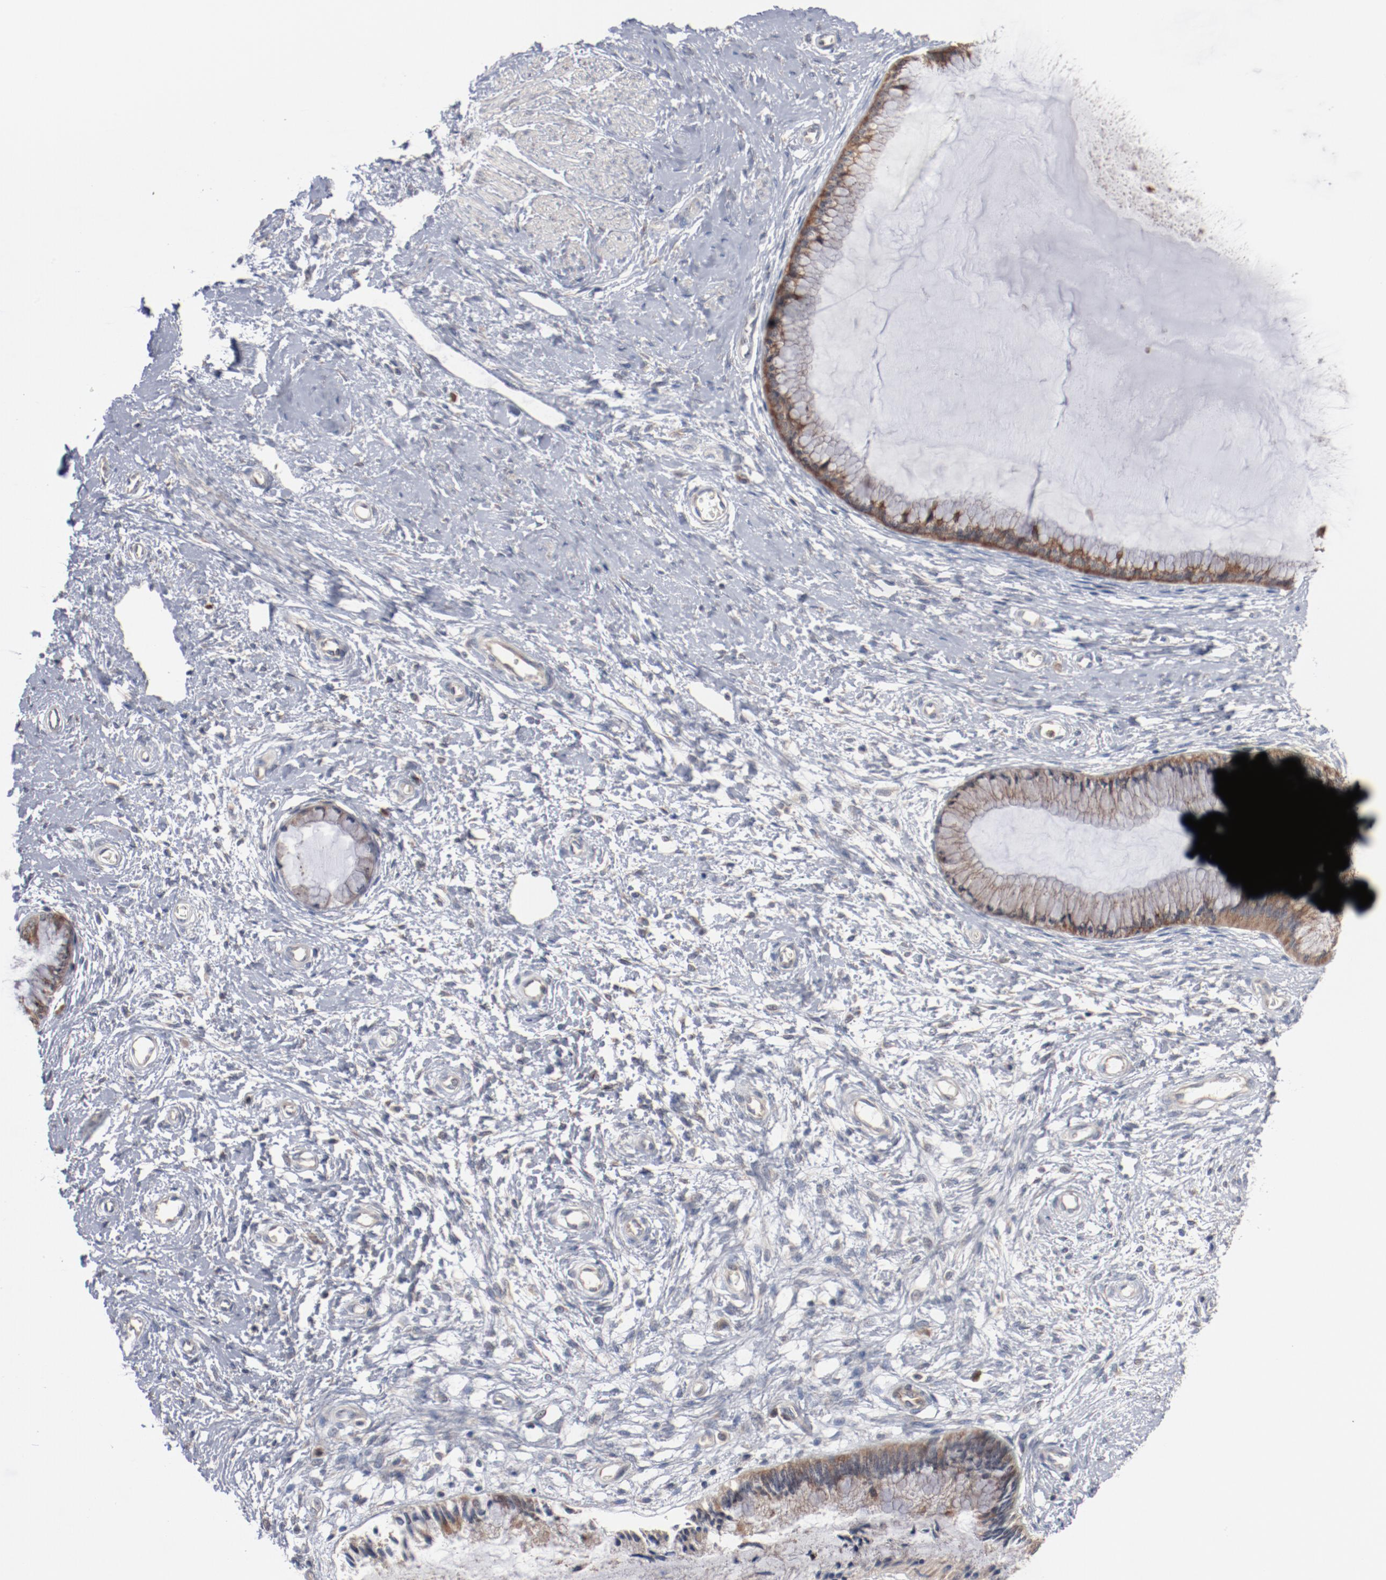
{"staining": {"intensity": "moderate", "quantity": ">75%", "location": "cytoplasmic/membranous"}, "tissue": "cervix", "cell_type": "Glandular cells", "image_type": "normal", "snomed": [{"axis": "morphology", "description": "Normal tissue, NOS"}, {"axis": "topography", "description": "Cervix"}], "caption": "Moderate cytoplasmic/membranous protein positivity is seen in about >75% of glandular cells in cervix.", "gene": "RNASE11", "patient": {"sex": "female", "age": 27}}